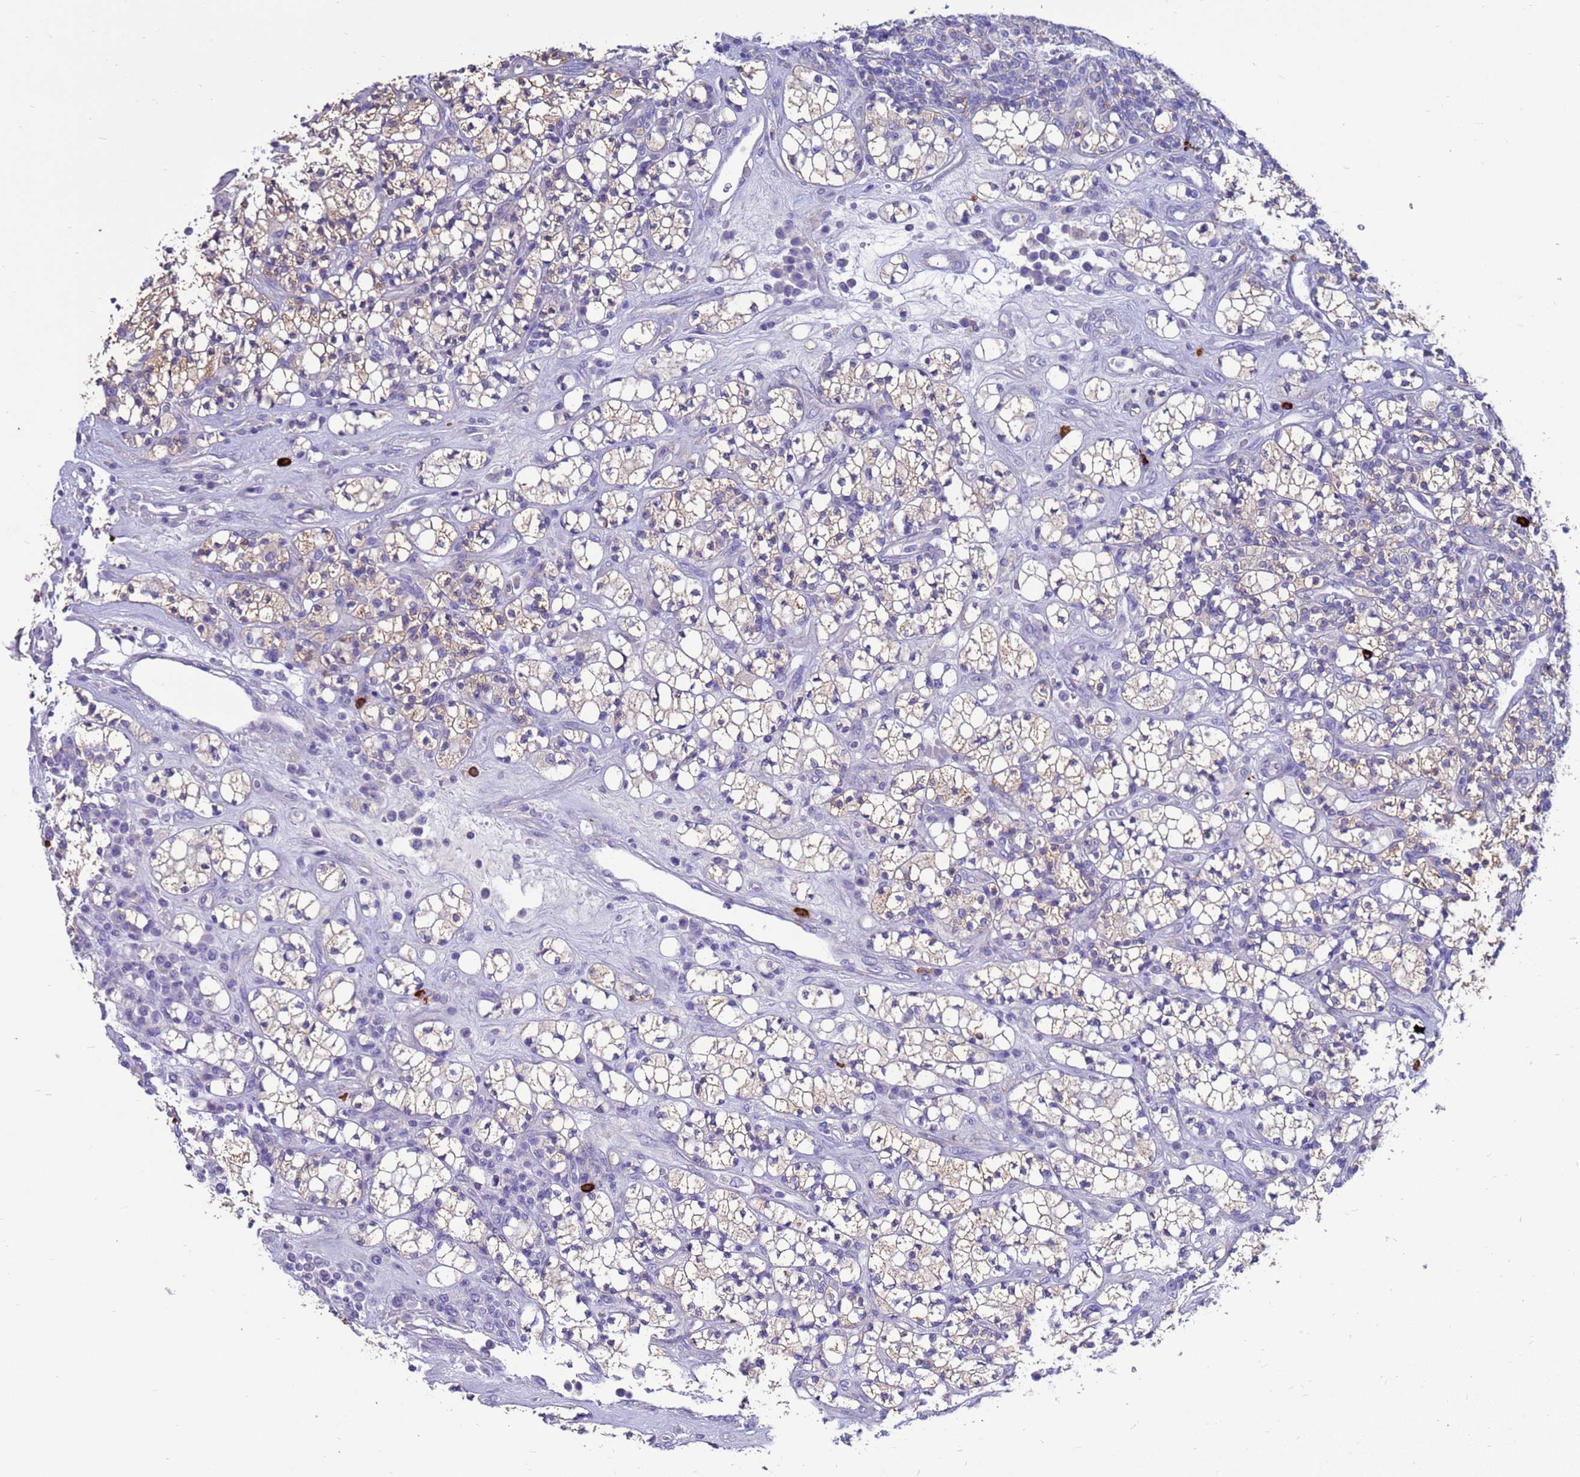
{"staining": {"intensity": "weak", "quantity": "<25%", "location": "cytoplasmic/membranous"}, "tissue": "renal cancer", "cell_type": "Tumor cells", "image_type": "cancer", "snomed": [{"axis": "morphology", "description": "Adenocarcinoma, NOS"}, {"axis": "topography", "description": "Kidney"}], "caption": "DAB (3,3'-diaminobenzidine) immunohistochemical staining of human adenocarcinoma (renal) exhibits no significant expression in tumor cells.", "gene": "PDE10A", "patient": {"sex": "male", "age": 77}}